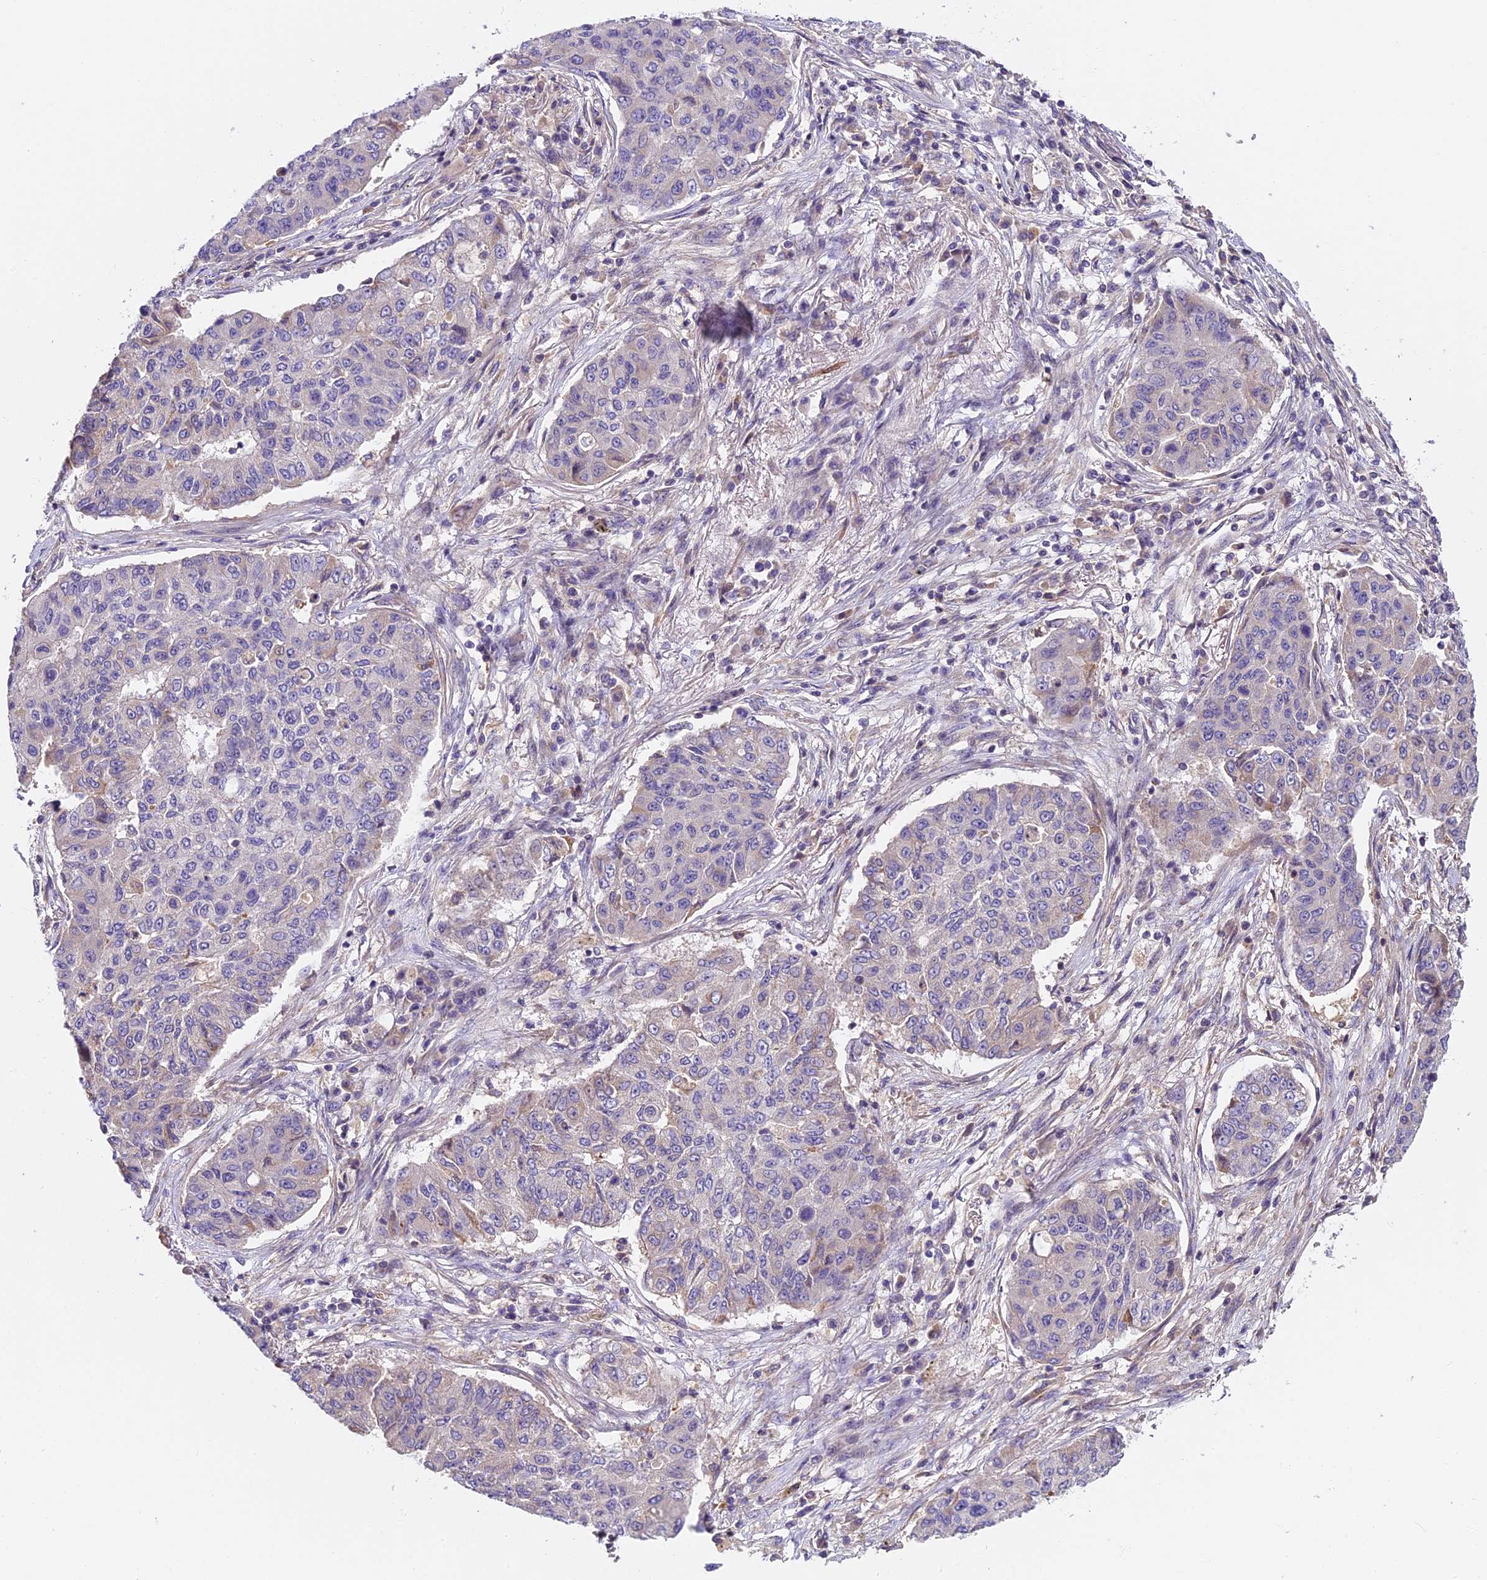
{"staining": {"intensity": "negative", "quantity": "none", "location": "none"}, "tissue": "lung cancer", "cell_type": "Tumor cells", "image_type": "cancer", "snomed": [{"axis": "morphology", "description": "Squamous cell carcinoma, NOS"}, {"axis": "topography", "description": "Lung"}], "caption": "The image reveals no significant positivity in tumor cells of lung cancer (squamous cell carcinoma). Nuclei are stained in blue.", "gene": "FAM98C", "patient": {"sex": "male", "age": 74}}